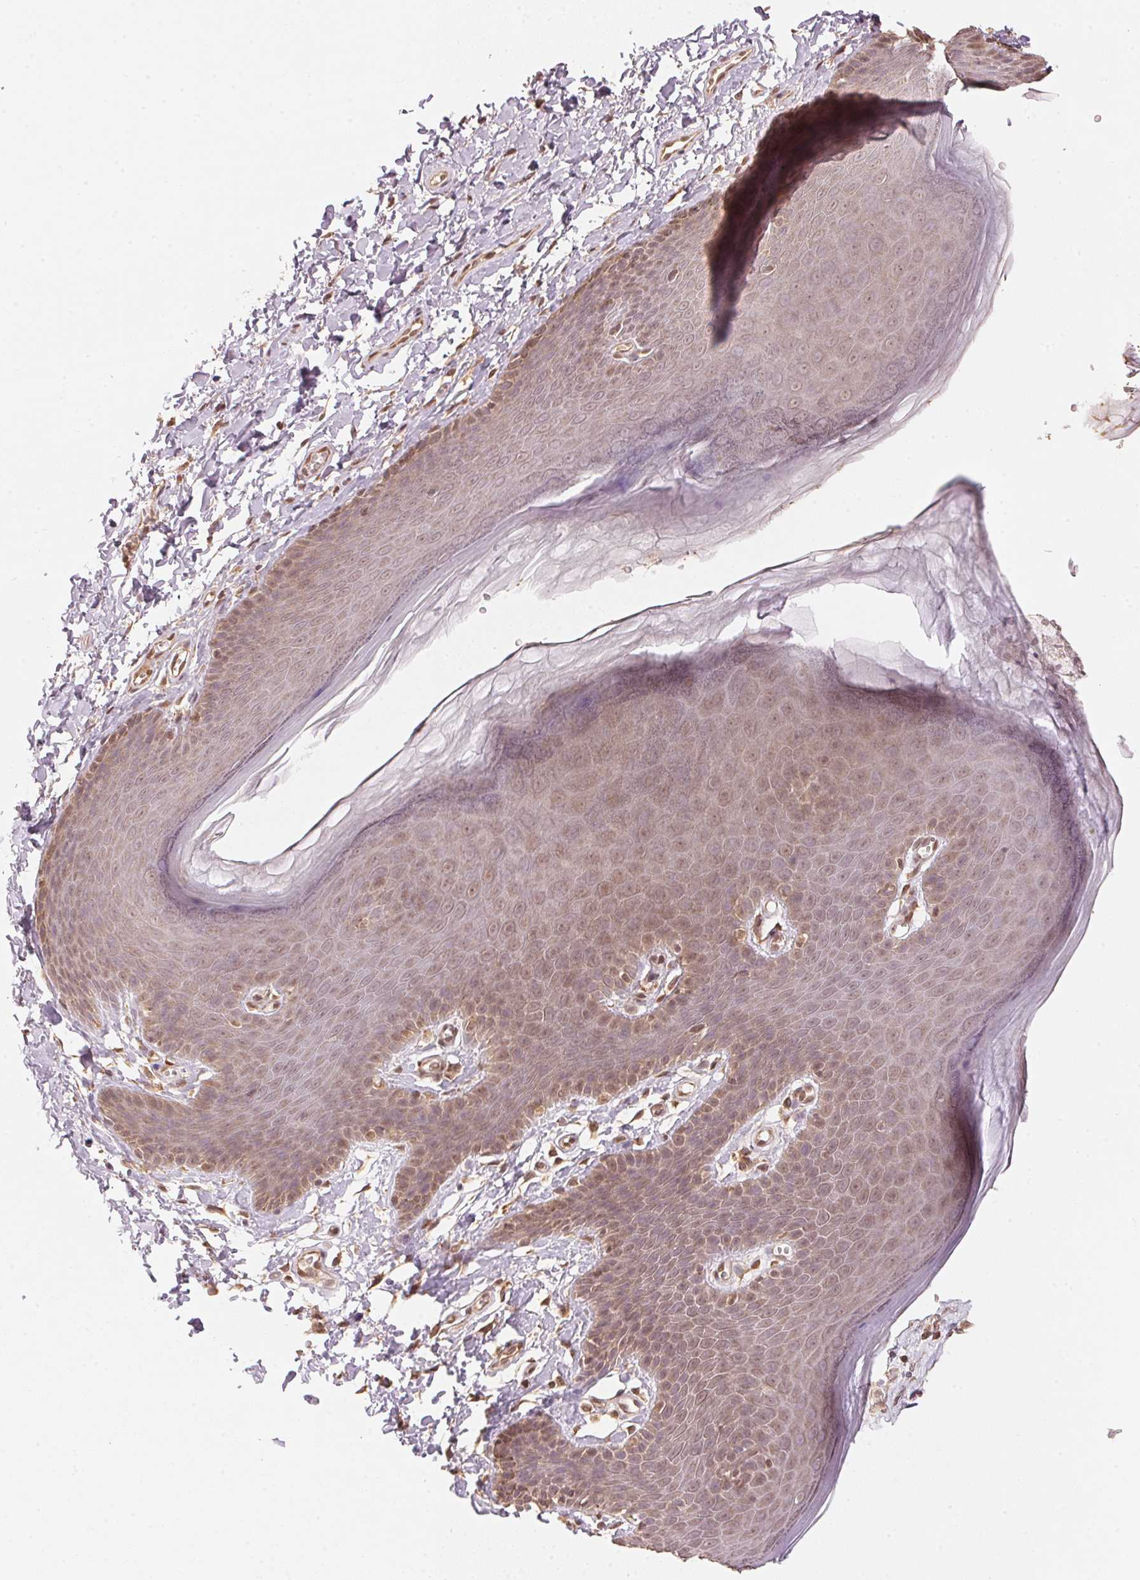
{"staining": {"intensity": "moderate", "quantity": "25%-75%", "location": "cytoplasmic/membranous,nuclear"}, "tissue": "skin", "cell_type": "Epidermal cells", "image_type": "normal", "snomed": [{"axis": "morphology", "description": "Normal tissue, NOS"}, {"axis": "topography", "description": "Anal"}], "caption": "Moderate cytoplasmic/membranous,nuclear positivity for a protein is present in approximately 25%-75% of epidermal cells of normal skin using immunohistochemistry.", "gene": "C2orf73", "patient": {"sex": "male", "age": 53}}